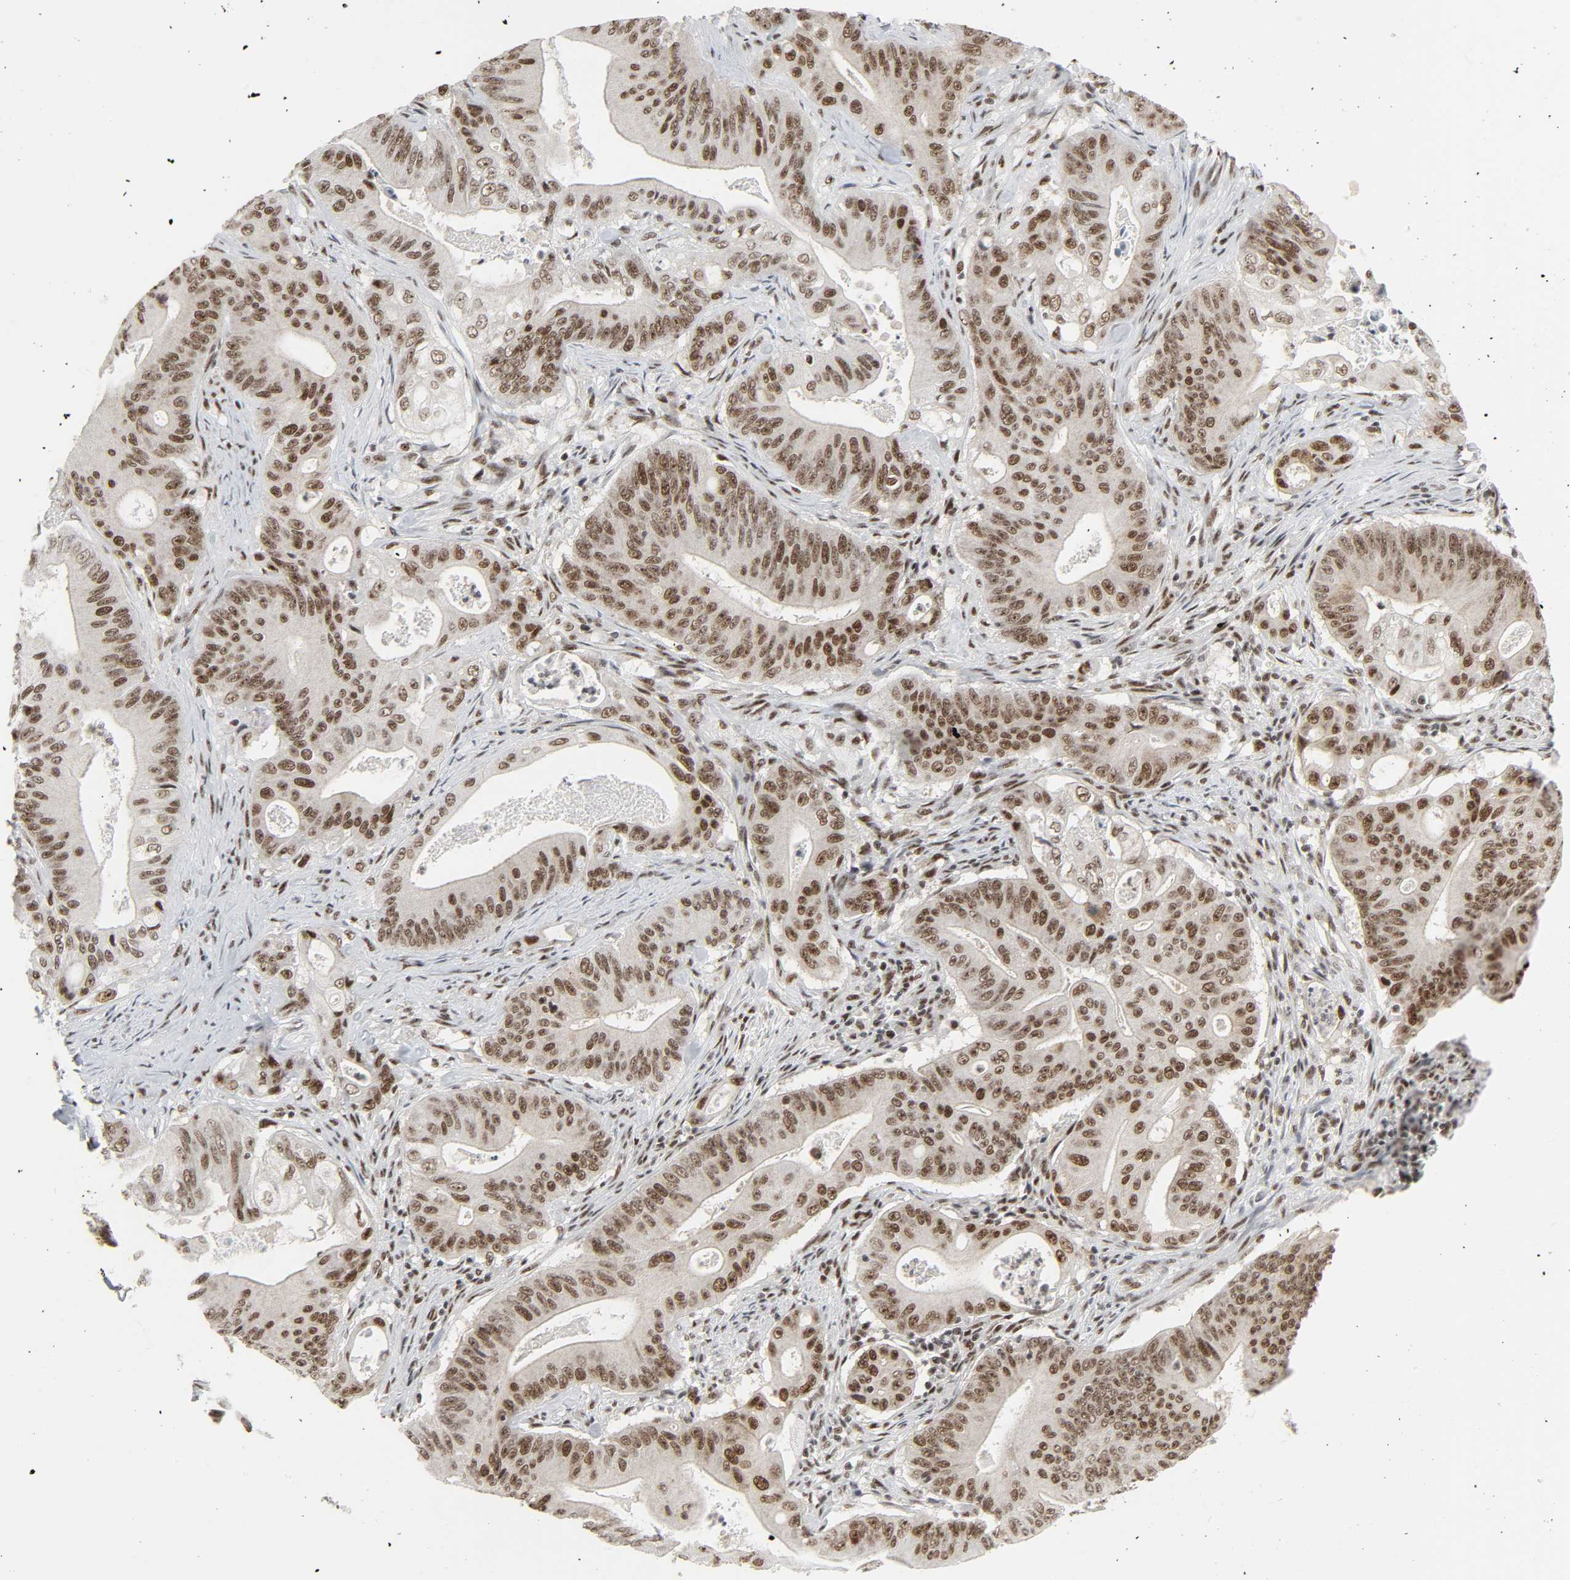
{"staining": {"intensity": "strong", "quantity": ">75%", "location": "nuclear"}, "tissue": "pancreatic cancer", "cell_type": "Tumor cells", "image_type": "cancer", "snomed": [{"axis": "morphology", "description": "Normal tissue, NOS"}, {"axis": "topography", "description": "Lymph node"}], "caption": "DAB immunohistochemical staining of pancreatic cancer exhibits strong nuclear protein staining in about >75% of tumor cells. Using DAB (brown) and hematoxylin (blue) stains, captured at high magnification using brightfield microscopy.", "gene": "CDK7", "patient": {"sex": "male", "age": 62}}